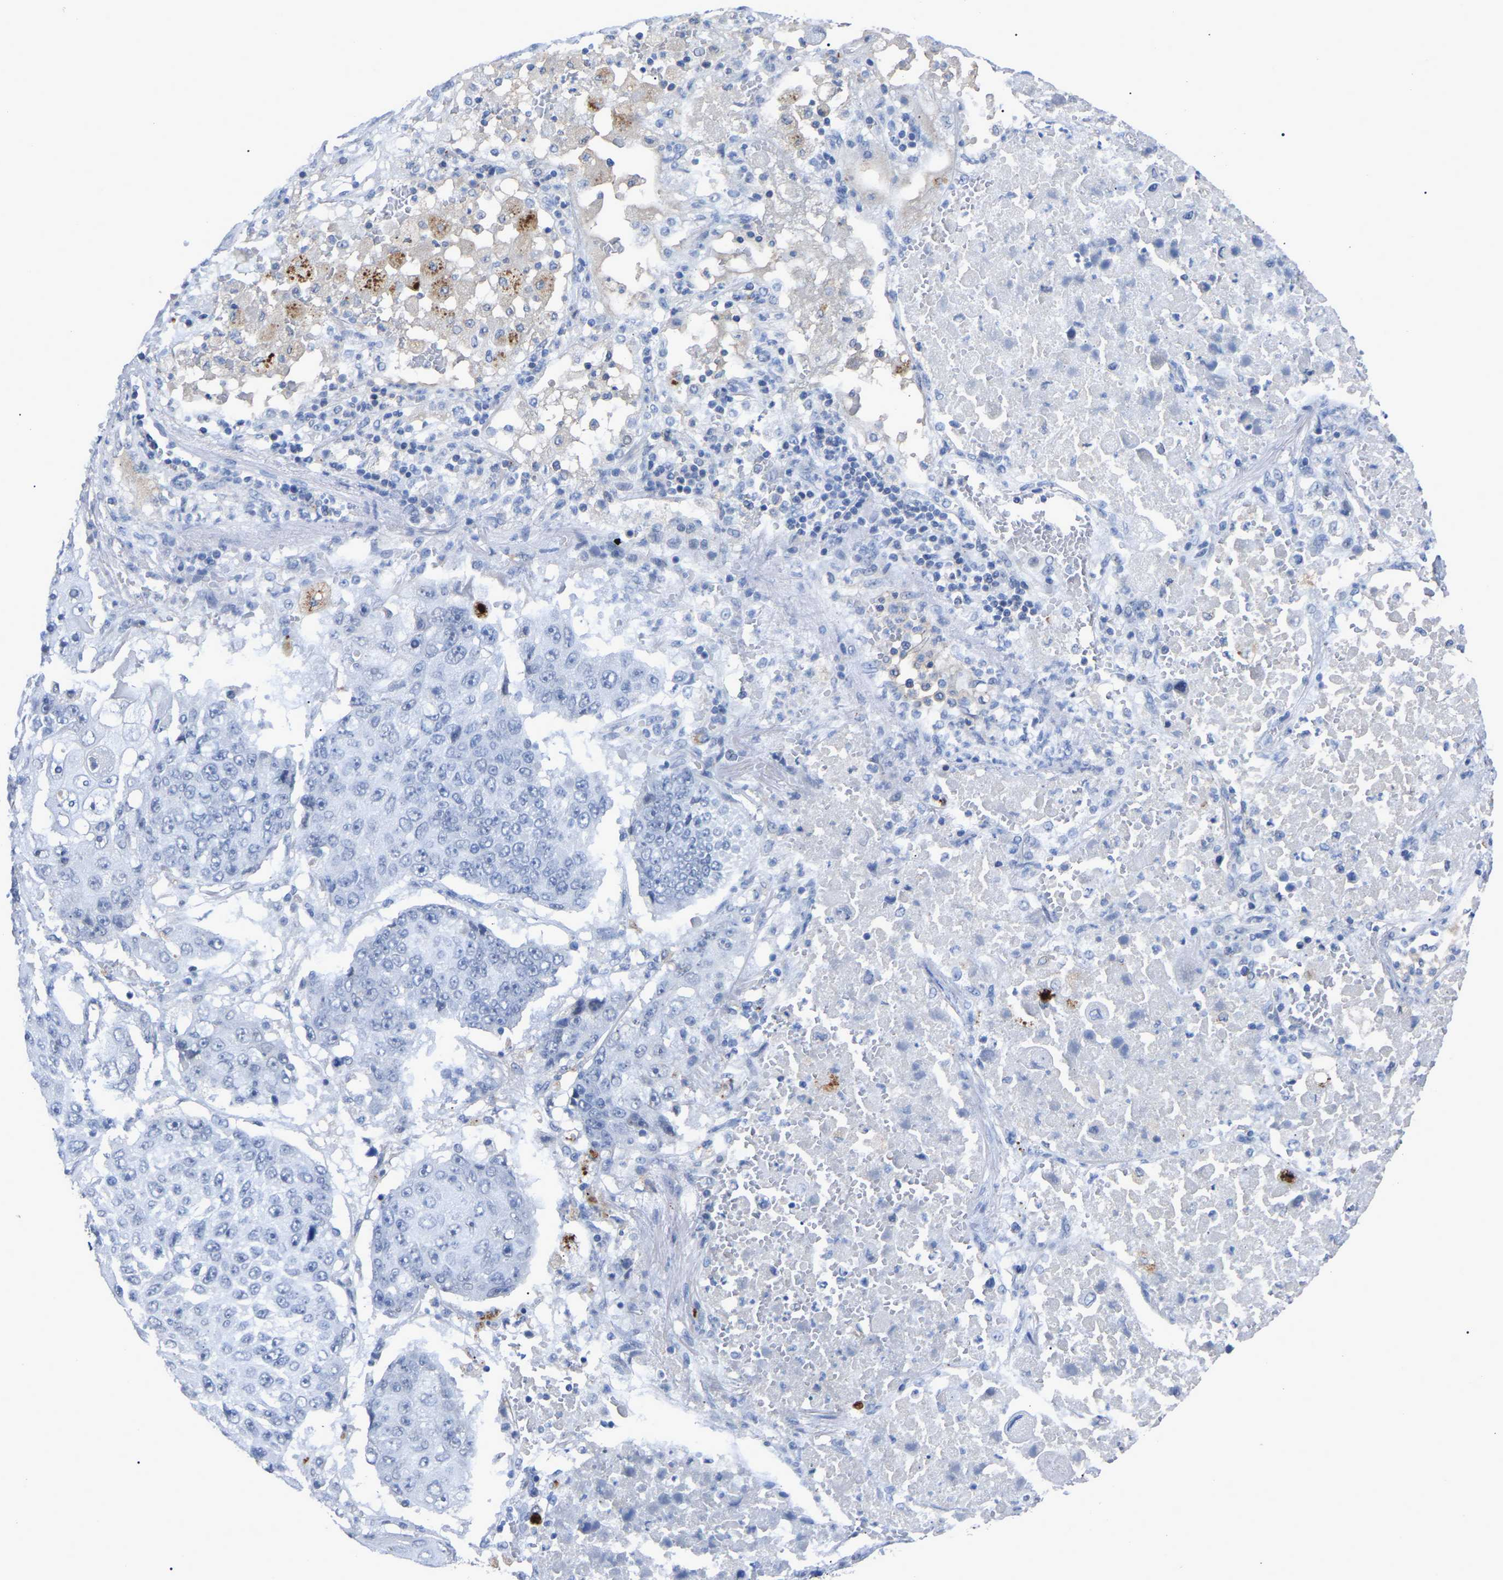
{"staining": {"intensity": "negative", "quantity": "none", "location": "none"}, "tissue": "lung cancer", "cell_type": "Tumor cells", "image_type": "cancer", "snomed": [{"axis": "morphology", "description": "Squamous cell carcinoma, NOS"}, {"axis": "topography", "description": "Lung"}], "caption": "Immunohistochemistry micrograph of lung cancer (squamous cell carcinoma) stained for a protein (brown), which exhibits no expression in tumor cells.", "gene": "SMPD2", "patient": {"sex": "male", "age": 61}}